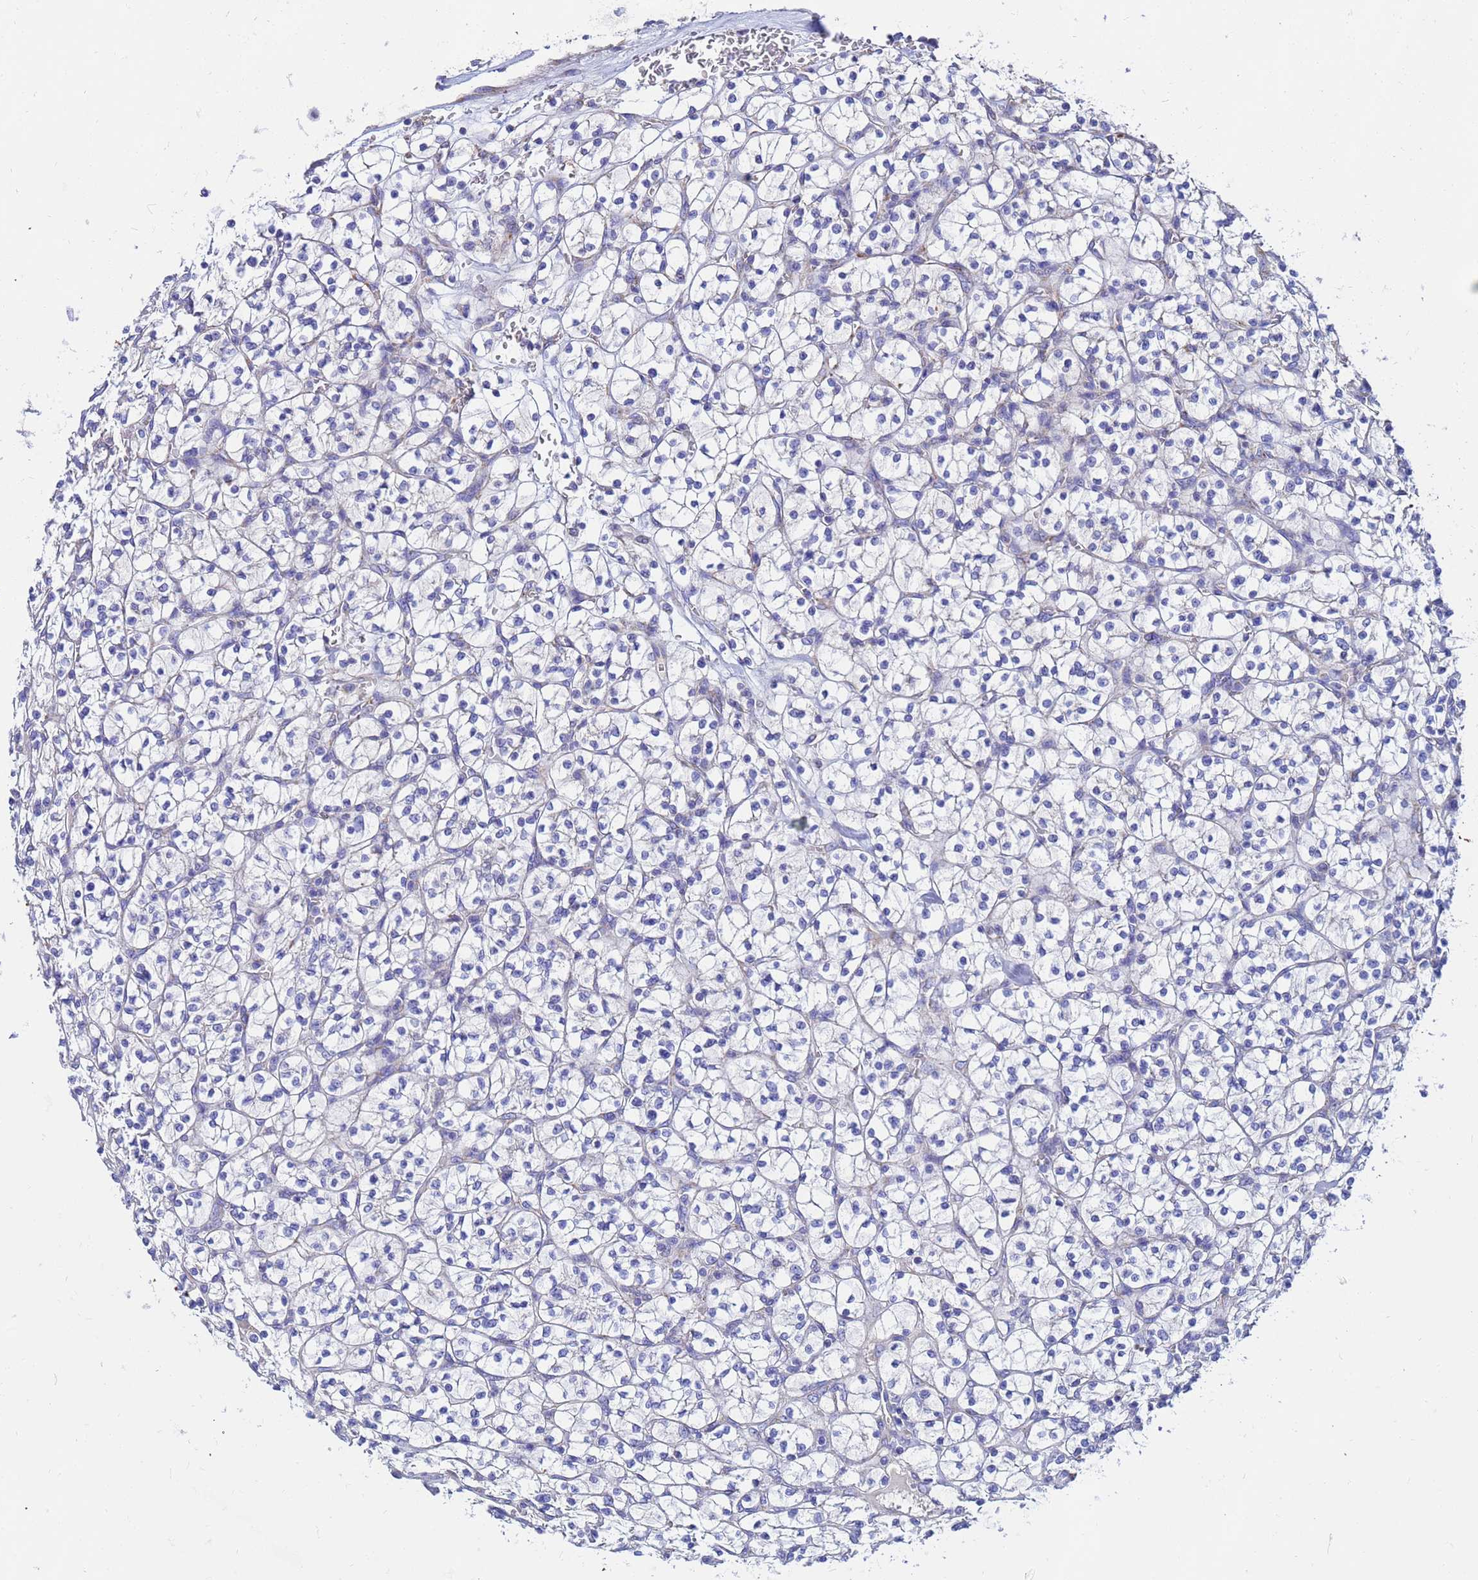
{"staining": {"intensity": "negative", "quantity": "none", "location": "none"}, "tissue": "renal cancer", "cell_type": "Tumor cells", "image_type": "cancer", "snomed": [{"axis": "morphology", "description": "Adenocarcinoma, NOS"}, {"axis": "topography", "description": "Kidney"}], "caption": "A histopathology image of human renal adenocarcinoma is negative for staining in tumor cells.", "gene": "FAHD2A", "patient": {"sex": "female", "age": 64}}